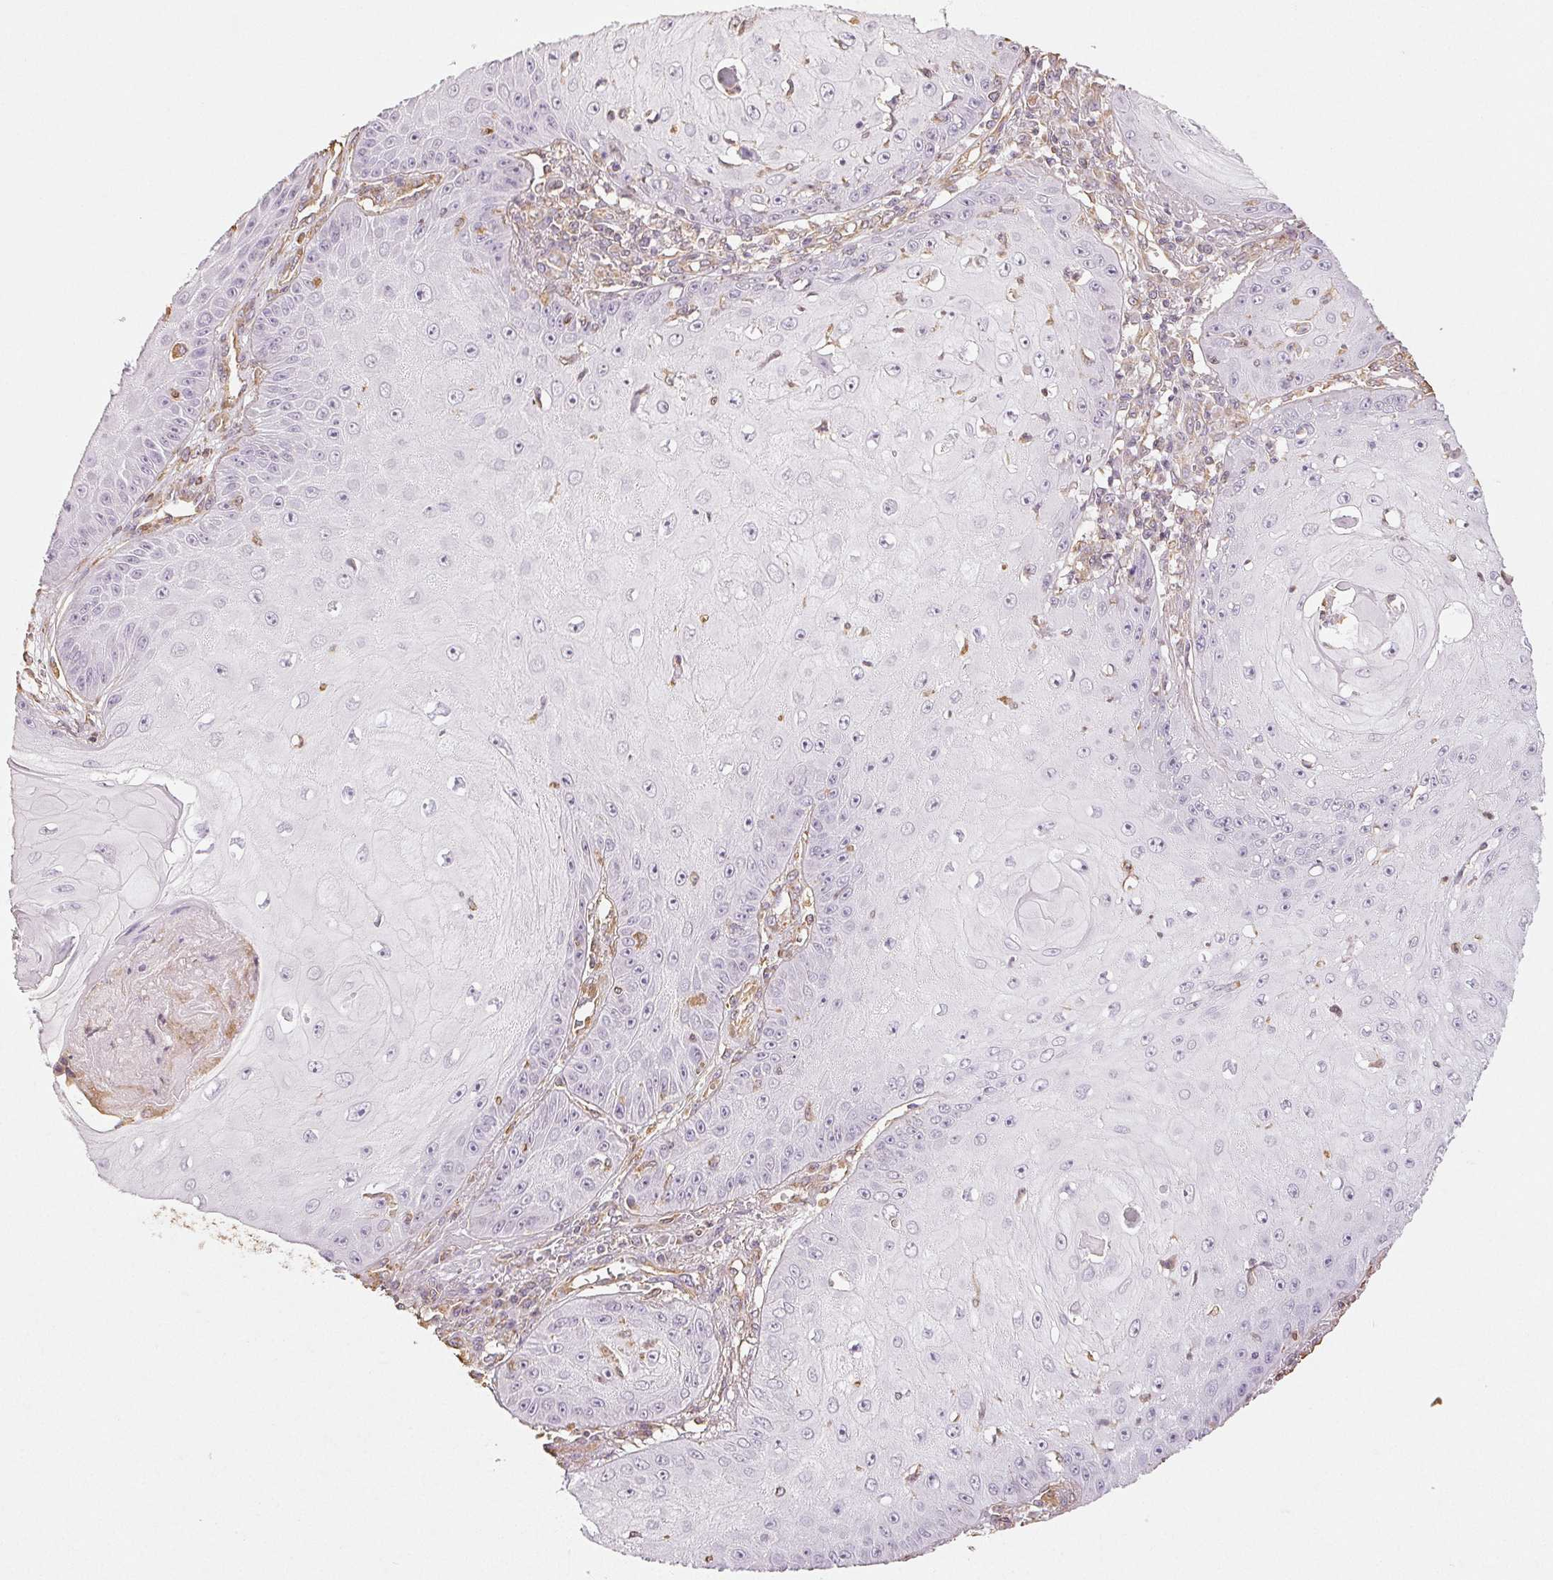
{"staining": {"intensity": "negative", "quantity": "none", "location": "none"}, "tissue": "skin cancer", "cell_type": "Tumor cells", "image_type": "cancer", "snomed": [{"axis": "morphology", "description": "Squamous cell carcinoma, NOS"}, {"axis": "topography", "description": "Skin"}], "caption": "IHC image of neoplastic tissue: human skin cancer stained with DAB (3,3'-diaminobenzidine) shows no significant protein expression in tumor cells.", "gene": "COL7A1", "patient": {"sex": "male", "age": 70}}